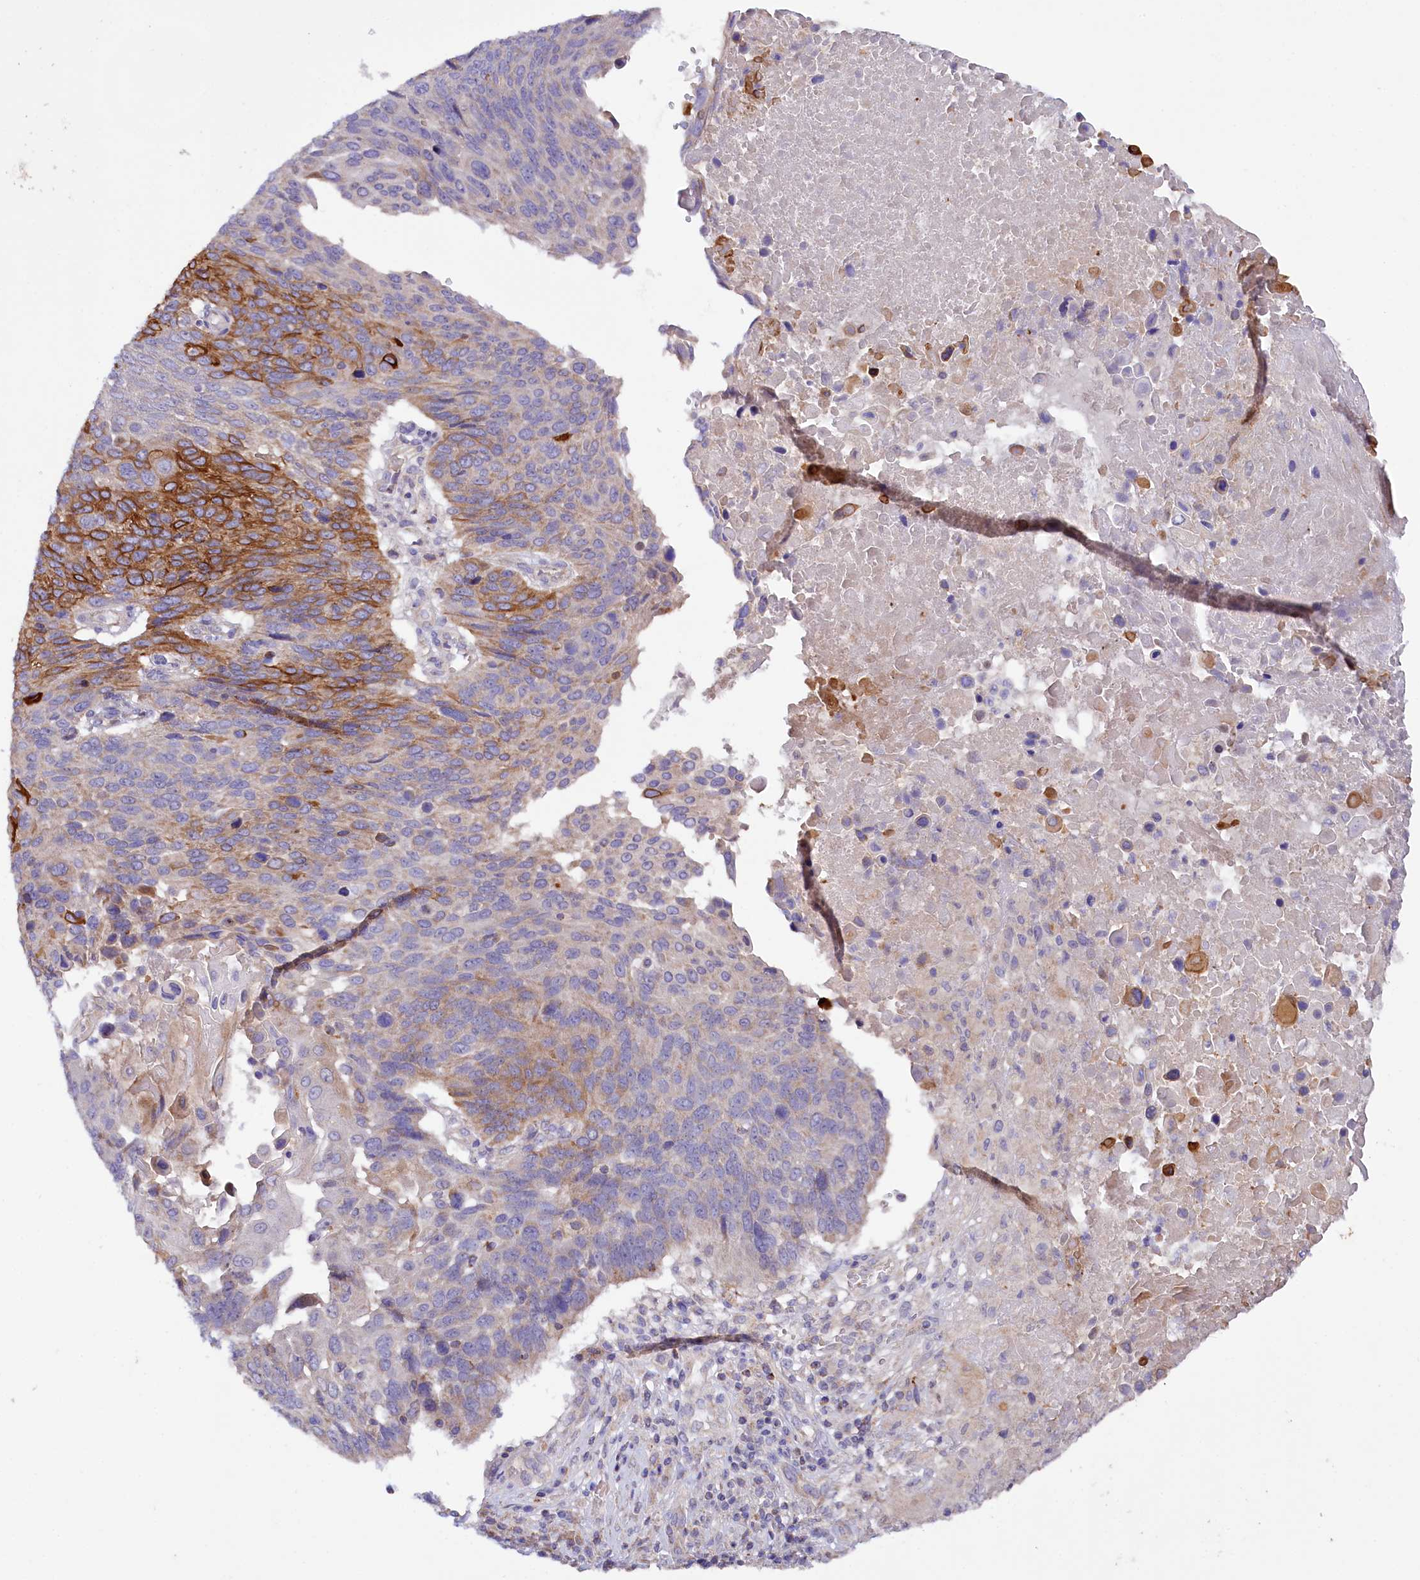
{"staining": {"intensity": "moderate", "quantity": "<25%", "location": "cytoplasmic/membranous"}, "tissue": "lung cancer", "cell_type": "Tumor cells", "image_type": "cancer", "snomed": [{"axis": "morphology", "description": "Squamous cell carcinoma, NOS"}, {"axis": "topography", "description": "Lung"}], "caption": "Immunohistochemical staining of human lung cancer displays low levels of moderate cytoplasmic/membranous protein expression in about <25% of tumor cells.", "gene": "ZNF45", "patient": {"sex": "male", "age": 66}}